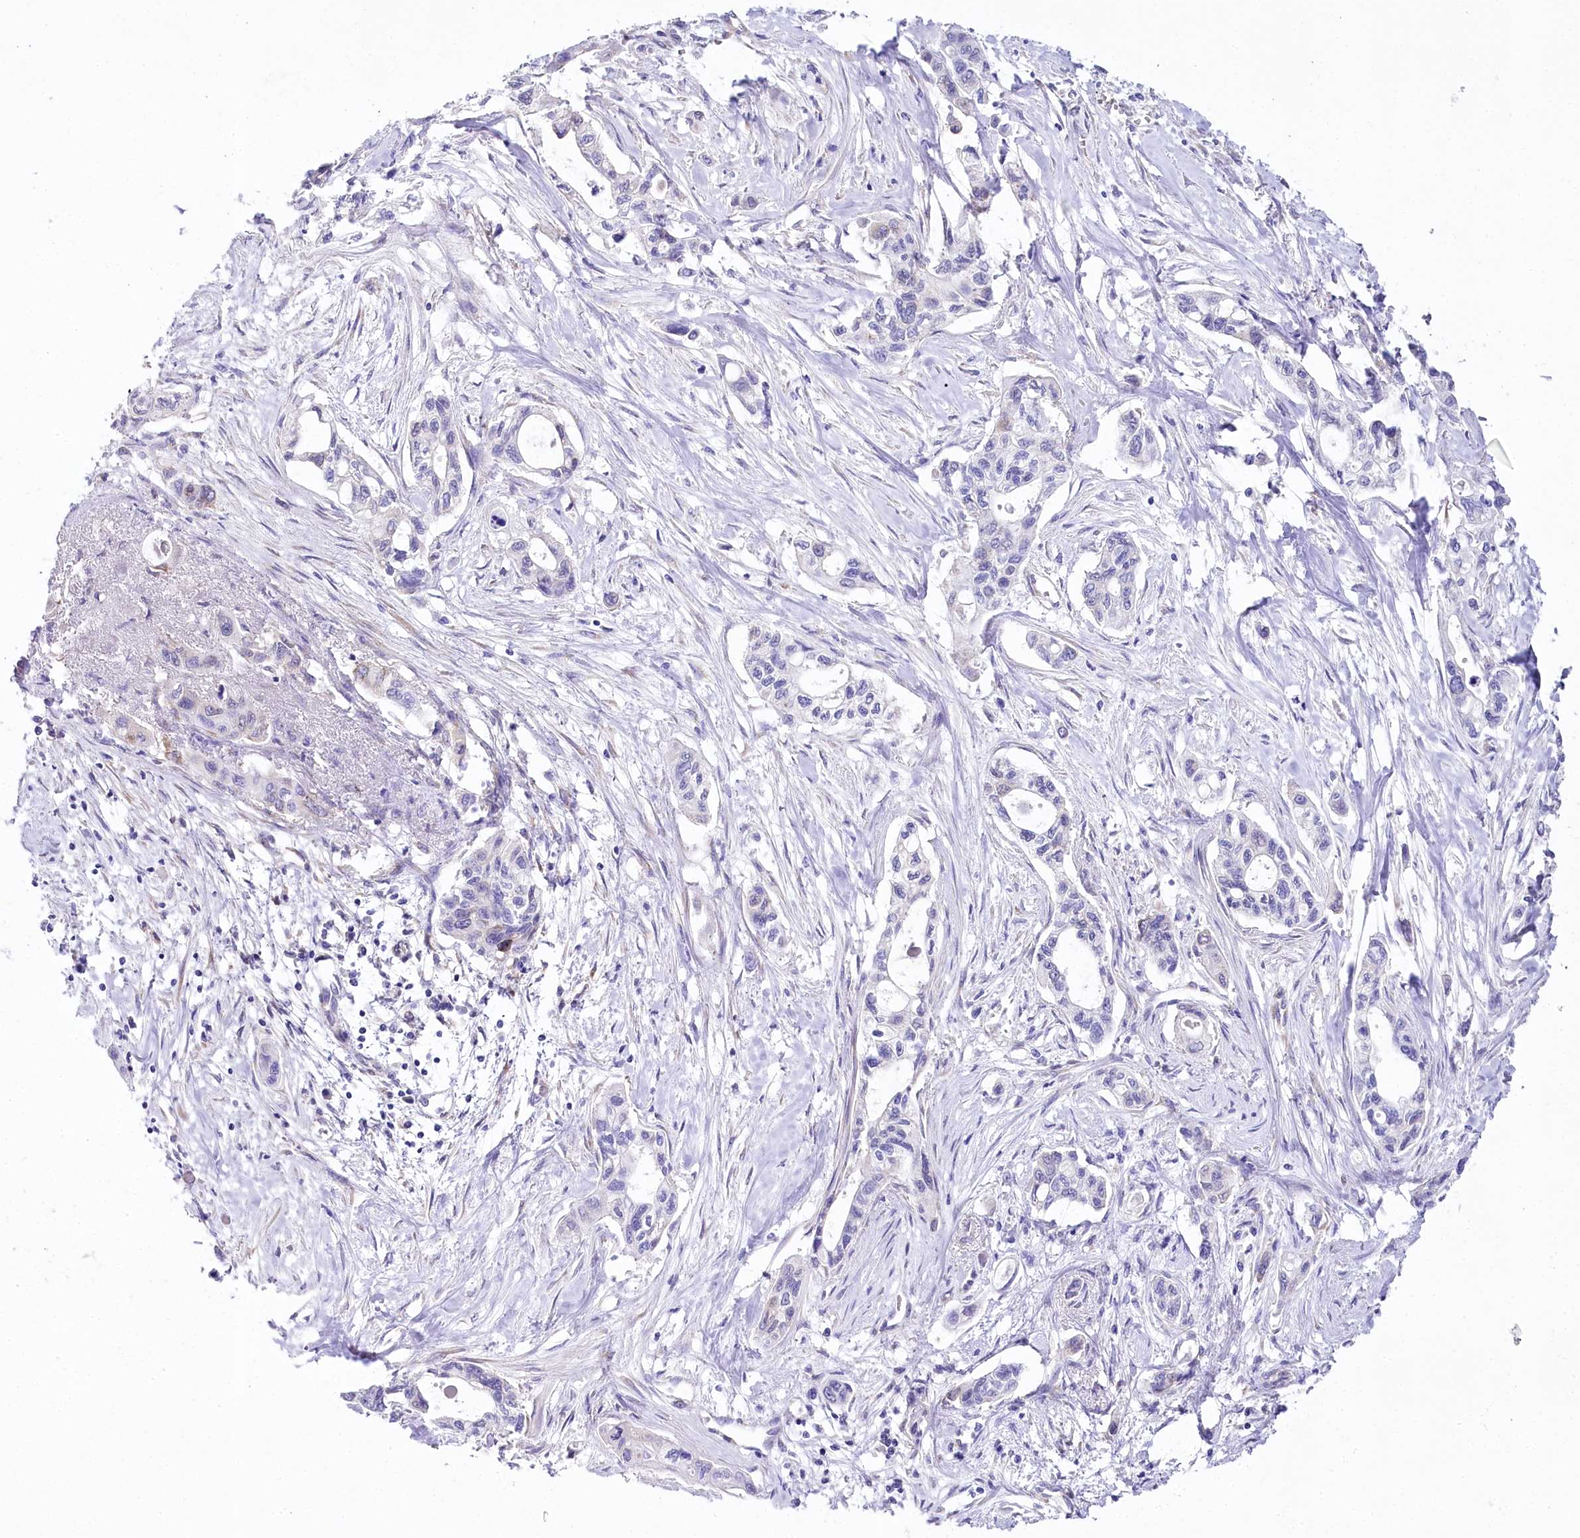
{"staining": {"intensity": "negative", "quantity": "none", "location": "none"}, "tissue": "pancreatic cancer", "cell_type": "Tumor cells", "image_type": "cancer", "snomed": [{"axis": "morphology", "description": "Adenocarcinoma, NOS"}, {"axis": "topography", "description": "Pancreas"}], "caption": "This micrograph is of pancreatic cancer stained with IHC to label a protein in brown with the nuclei are counter-stained blue. There is no positivity in tumor cells.", "gene": "CSN3", "patient": {"sex": "male", "age": 75}}